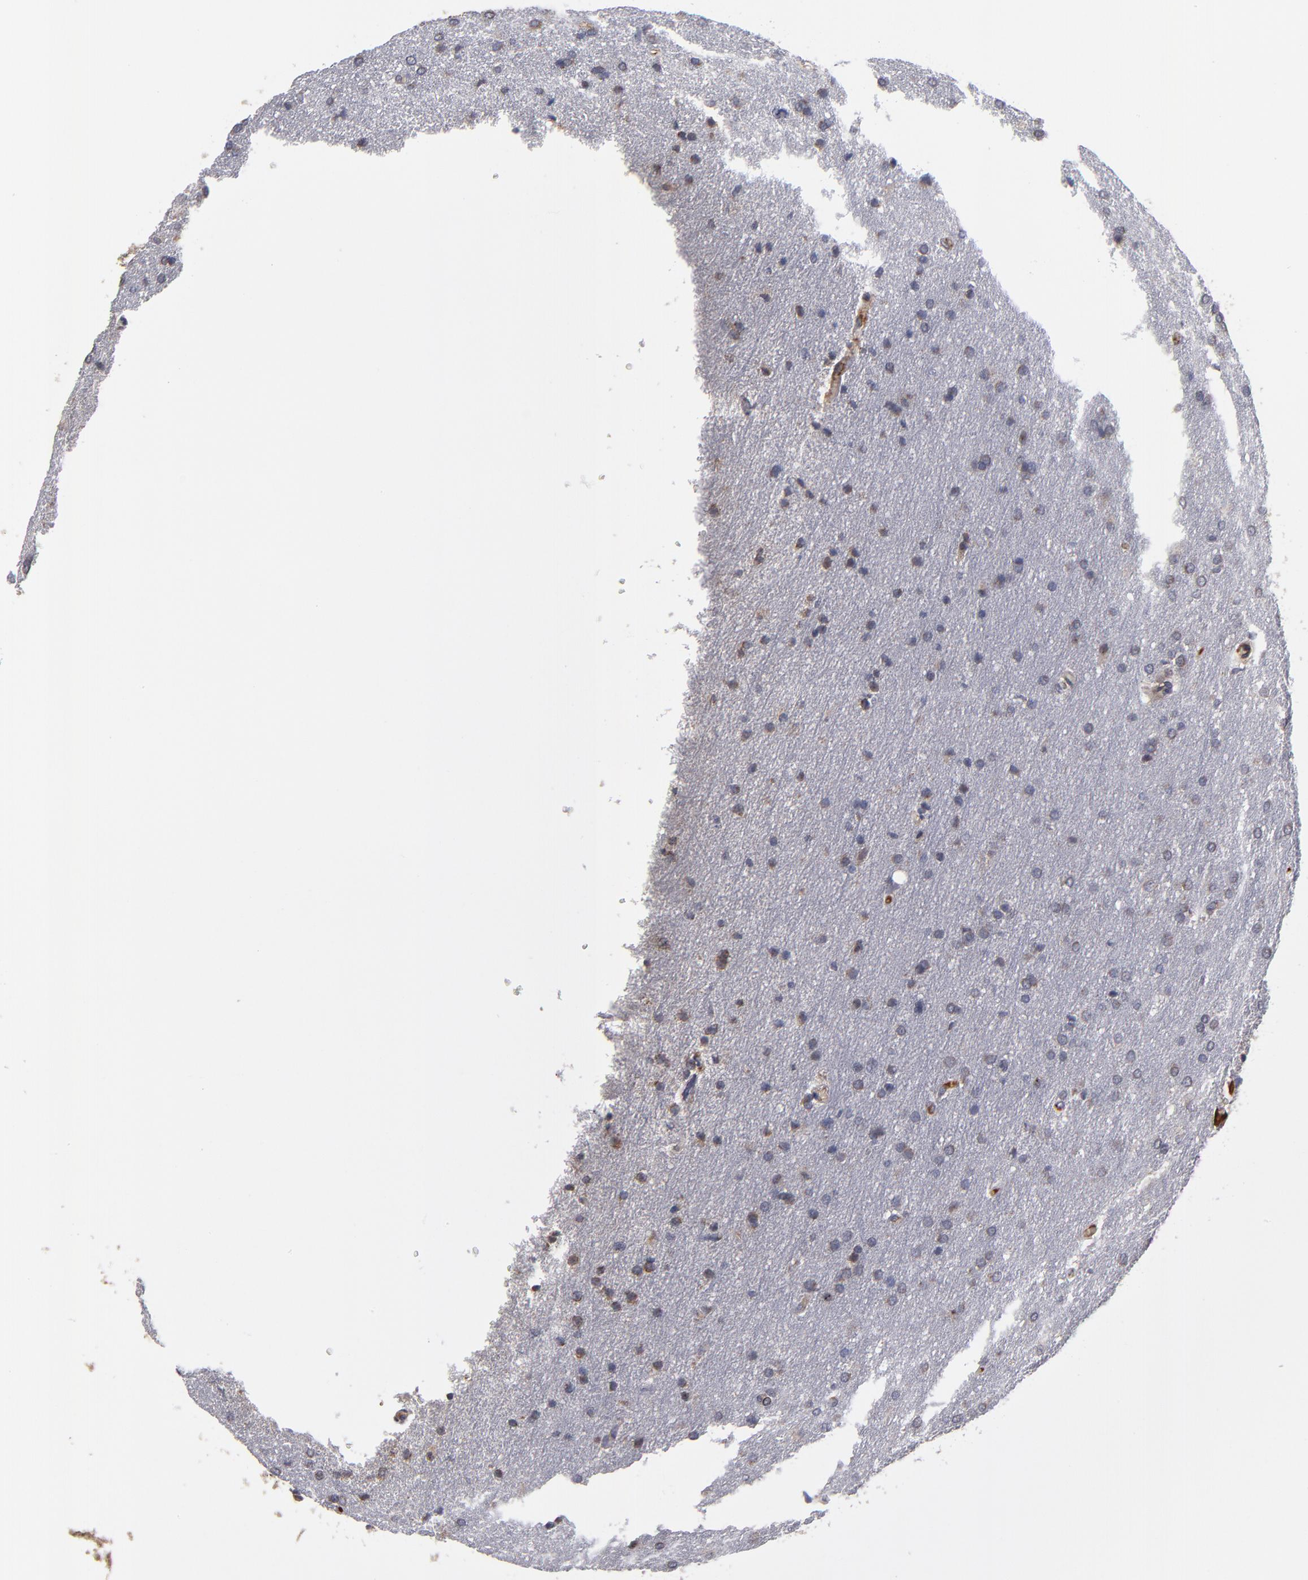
{"staining": {"intensity": "weak", "quantity": "<25%", "location": "cytoplasmic/membranous"}, "tissue": "glioma", "cell_type": "Tumor cells", "image_type": "cancer", "snomed": [{"axis": "morphology", "description": "Glioma, malignant, Low grade"}, {"axis": "topography", "description": "Brain"}], "caption": "Tumor cells are negative for brown protein staining in malignant low-grade glioma.", "gene": "EXD2", "patient": {"sex": "female", "age": 32}}